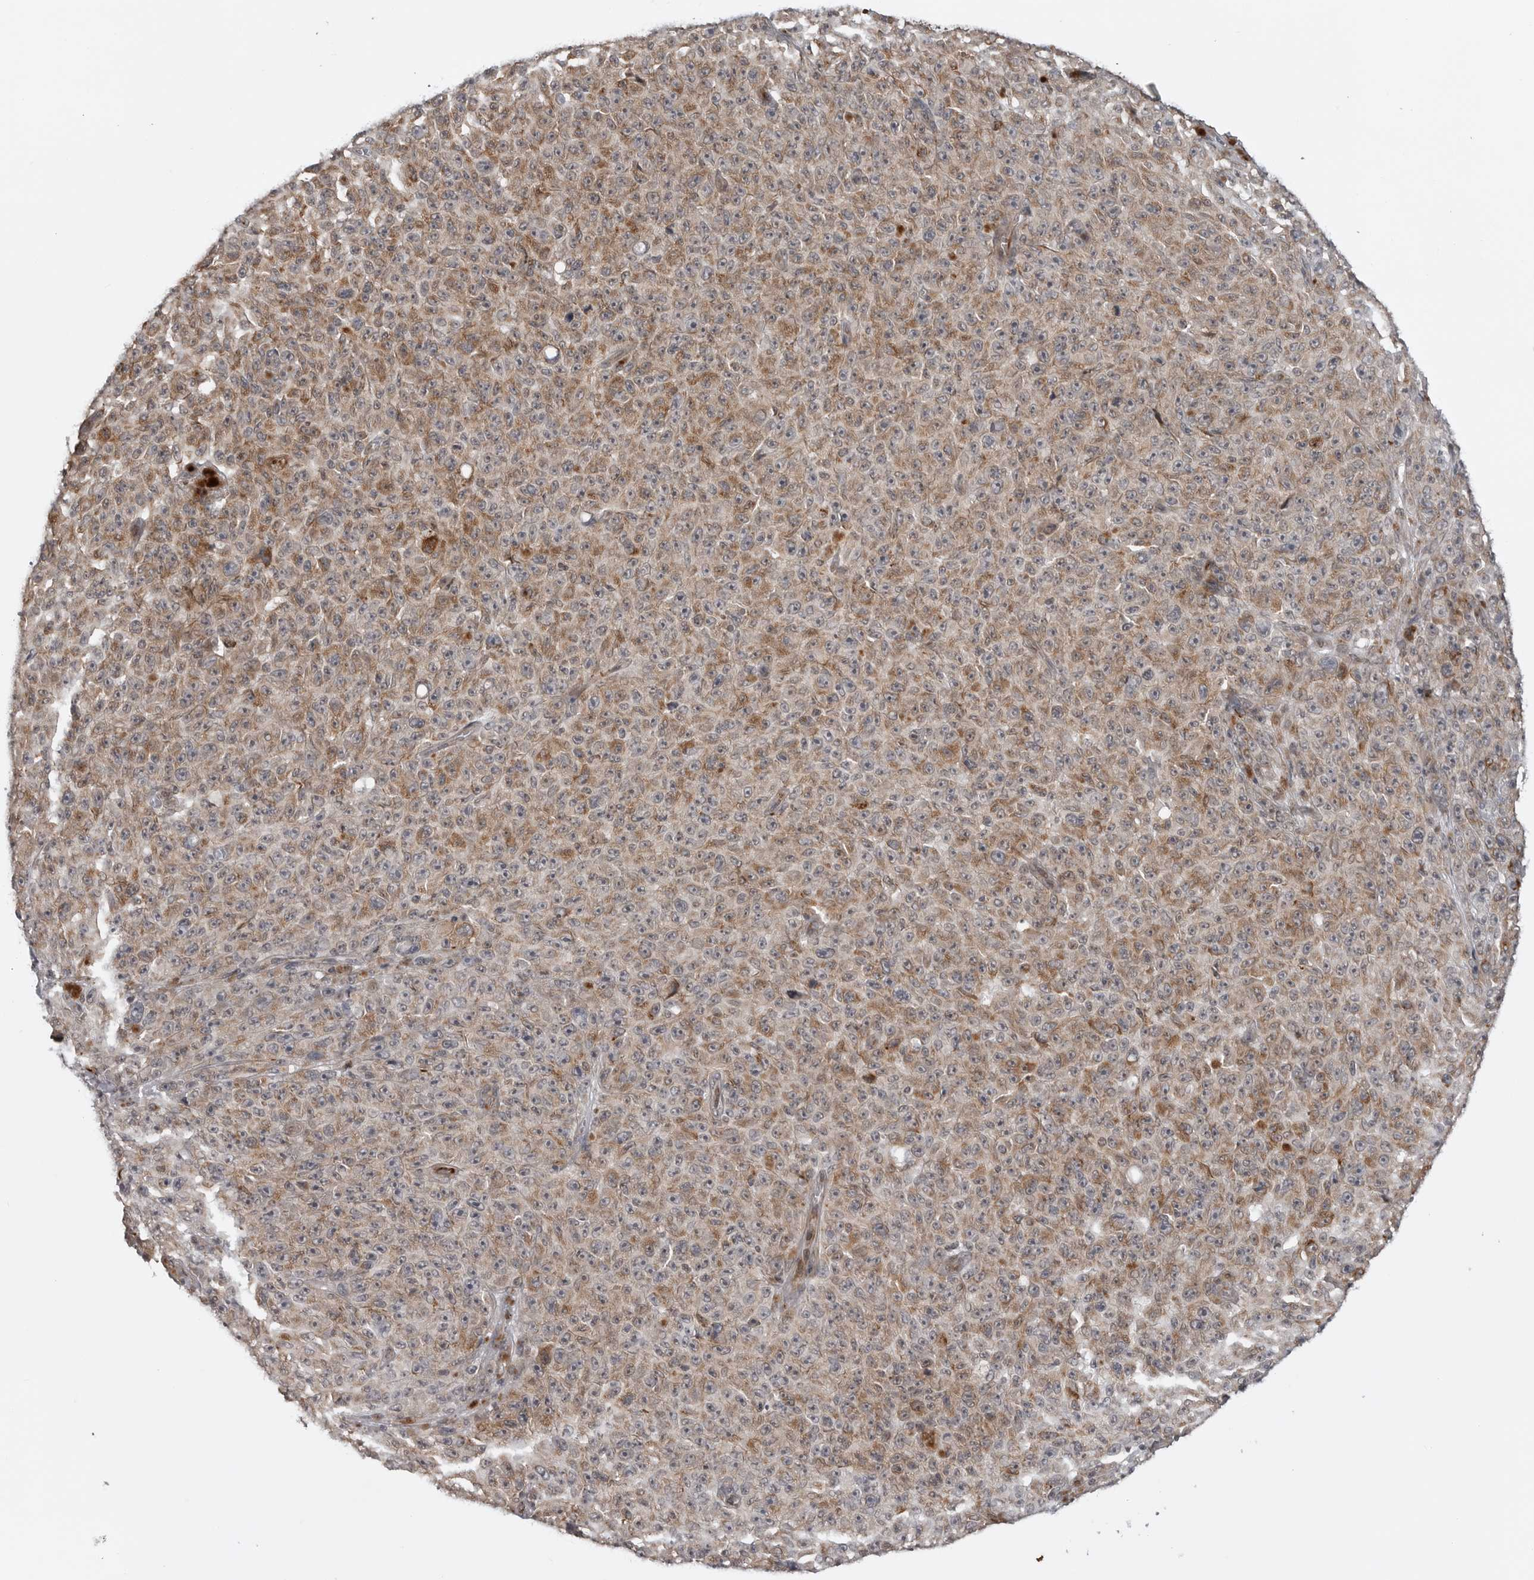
{"staining": {"intensity": "weak", "quantity": ">75%", "location": "cytoplasmic/membranous"}, "tissue": "melanoma", "cell_type": "Tumor cells", "image_type": "cancer", "snomed": [{"axis": "morphology", "description": "Malignant melanoma, NOS"}, {"axis": "topography", "description": "Skin"}], "caption": "Tumor cells exhibit low levels of weak cytoplasmic/membranous staining in about >75% of cells in human melanoma.", "gene": "FAAP100", "patient": {"sex": "female", "age": 82}}